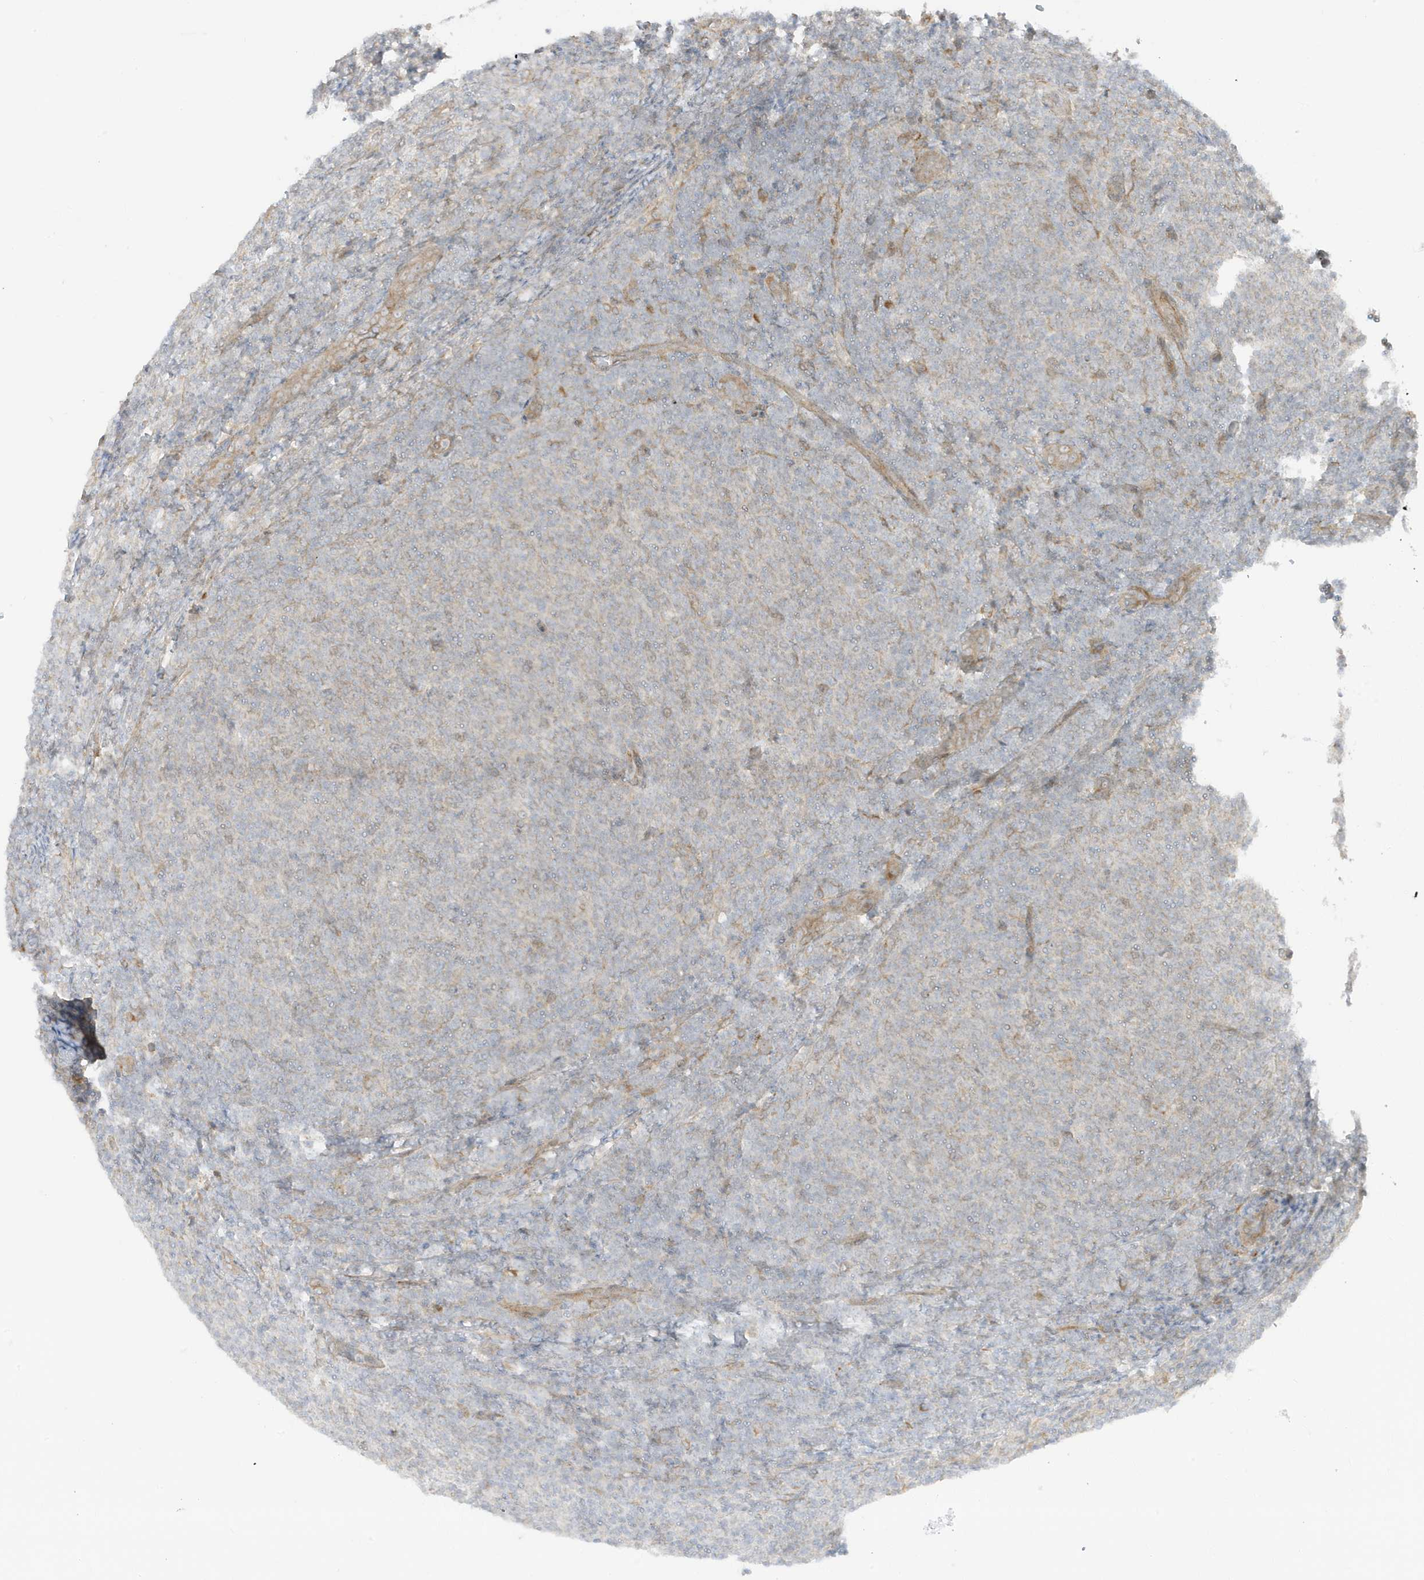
{"staining": {"intensity": "negative", "quantity": "none", "location": "none"}, "tissue": "lymphoma", "cell_type": "Tumor cells", "image_type": "cancer", "snomed": [{"axis": "morphology", "description": "Malignant lymphoma, non-Hodgkin's type, Low grade"}, {"axis": "topography", "description": "Lymph node"}], "caption": "Tumor cells show no significant expression in malignant lymphoma, non-Hodgkin's type (low-grade).", "gene": "SCARF2", "patient": {"sex": "male", "age": 66}}